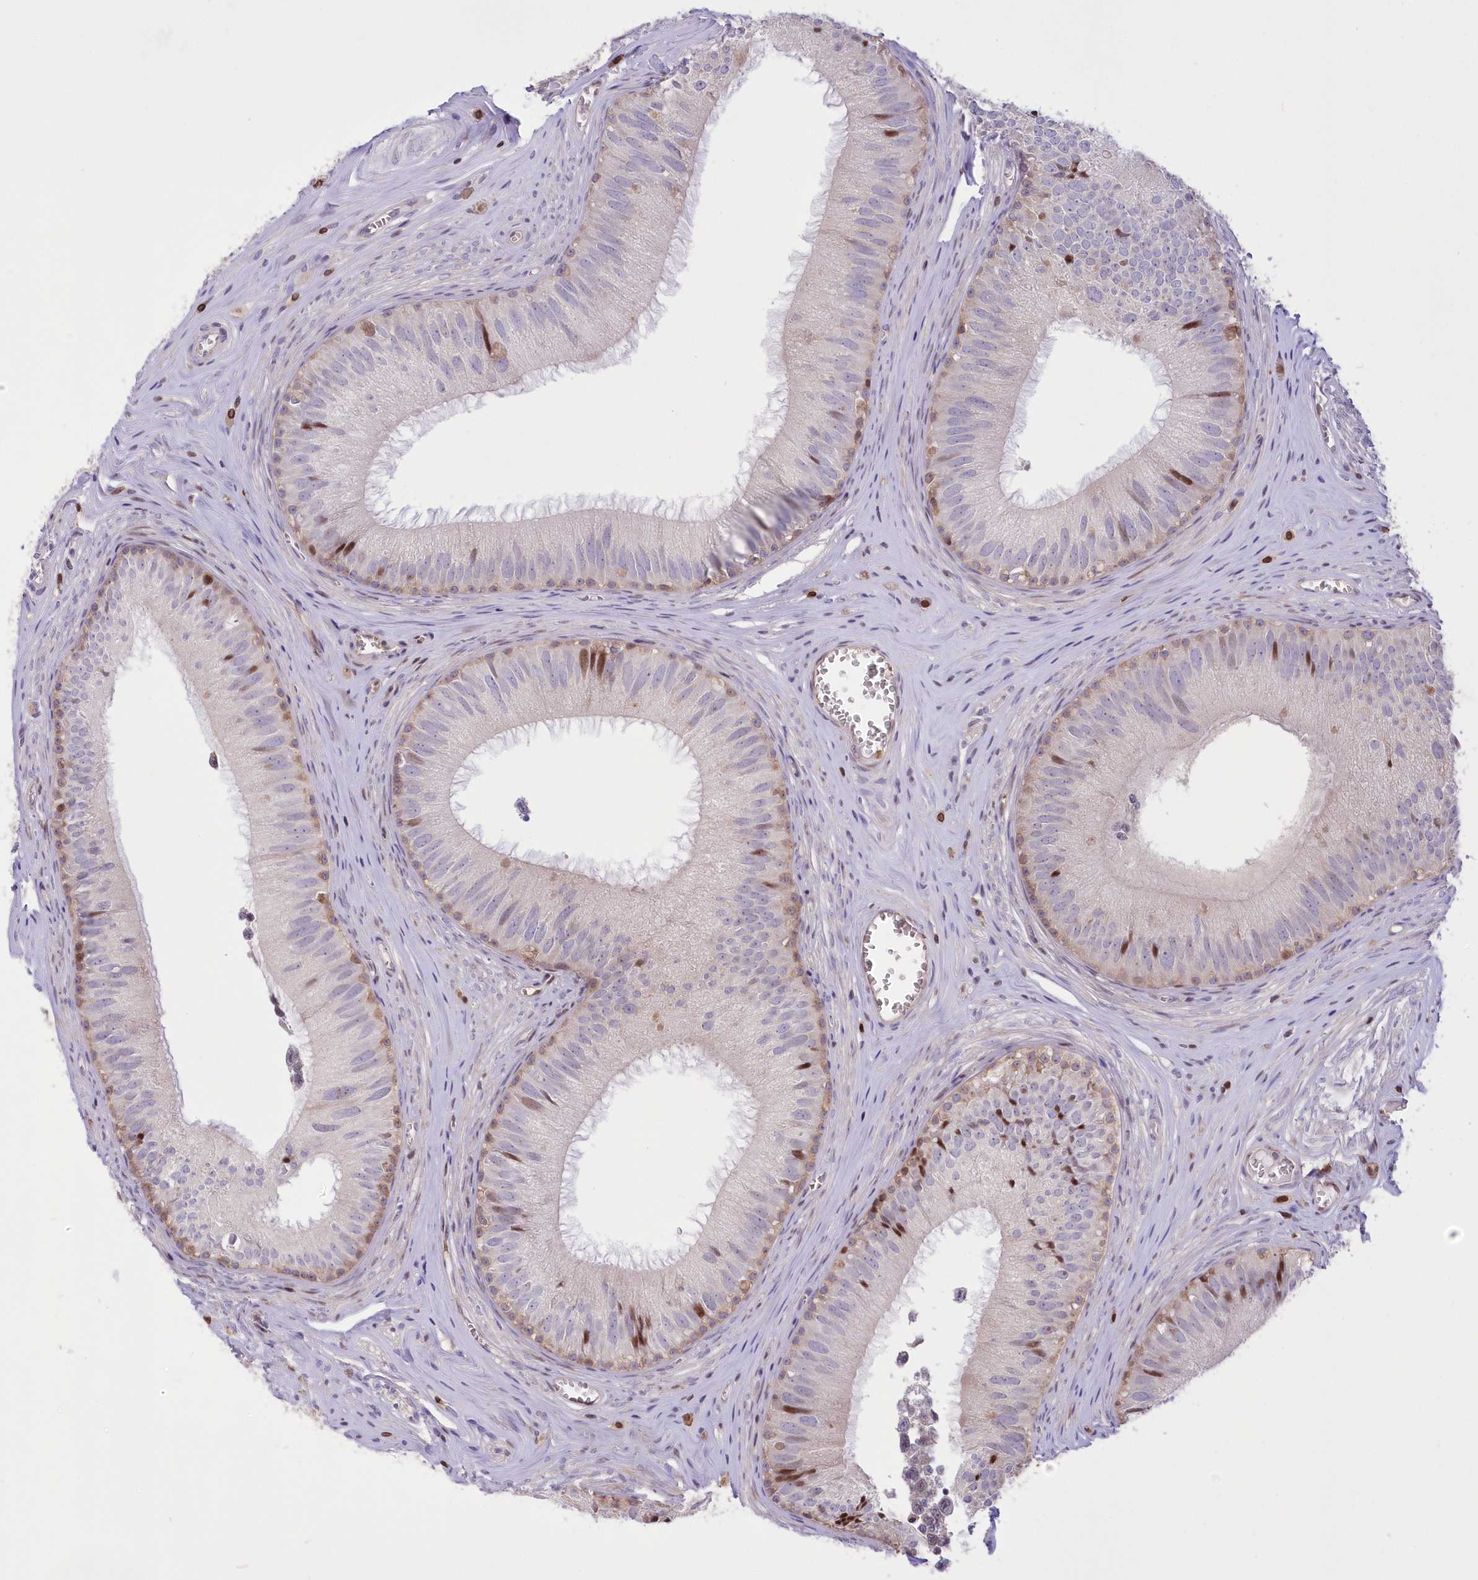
{"staining": {"intensity": "moderate", "quantity": "<25%", "location": "cytoplasmic/membranous,nuclear"}, "tissue": "epididymis", "cell_type": "Glandular cells", "image_type": "normal", "snomed": [{"axis": "morphology", "description": "Normal tissue, NOS"}, {"axis": "topography", "description": "Epididymis"}], "caption": "Epididymis stained for a protein (brown) reveals moderate cytoplasmic/membranous,nuclear positive staining in approximately <25% of glandular cells.", "gene": "RNPEPL1", "patient": {"sex": "male", "age": 36}}